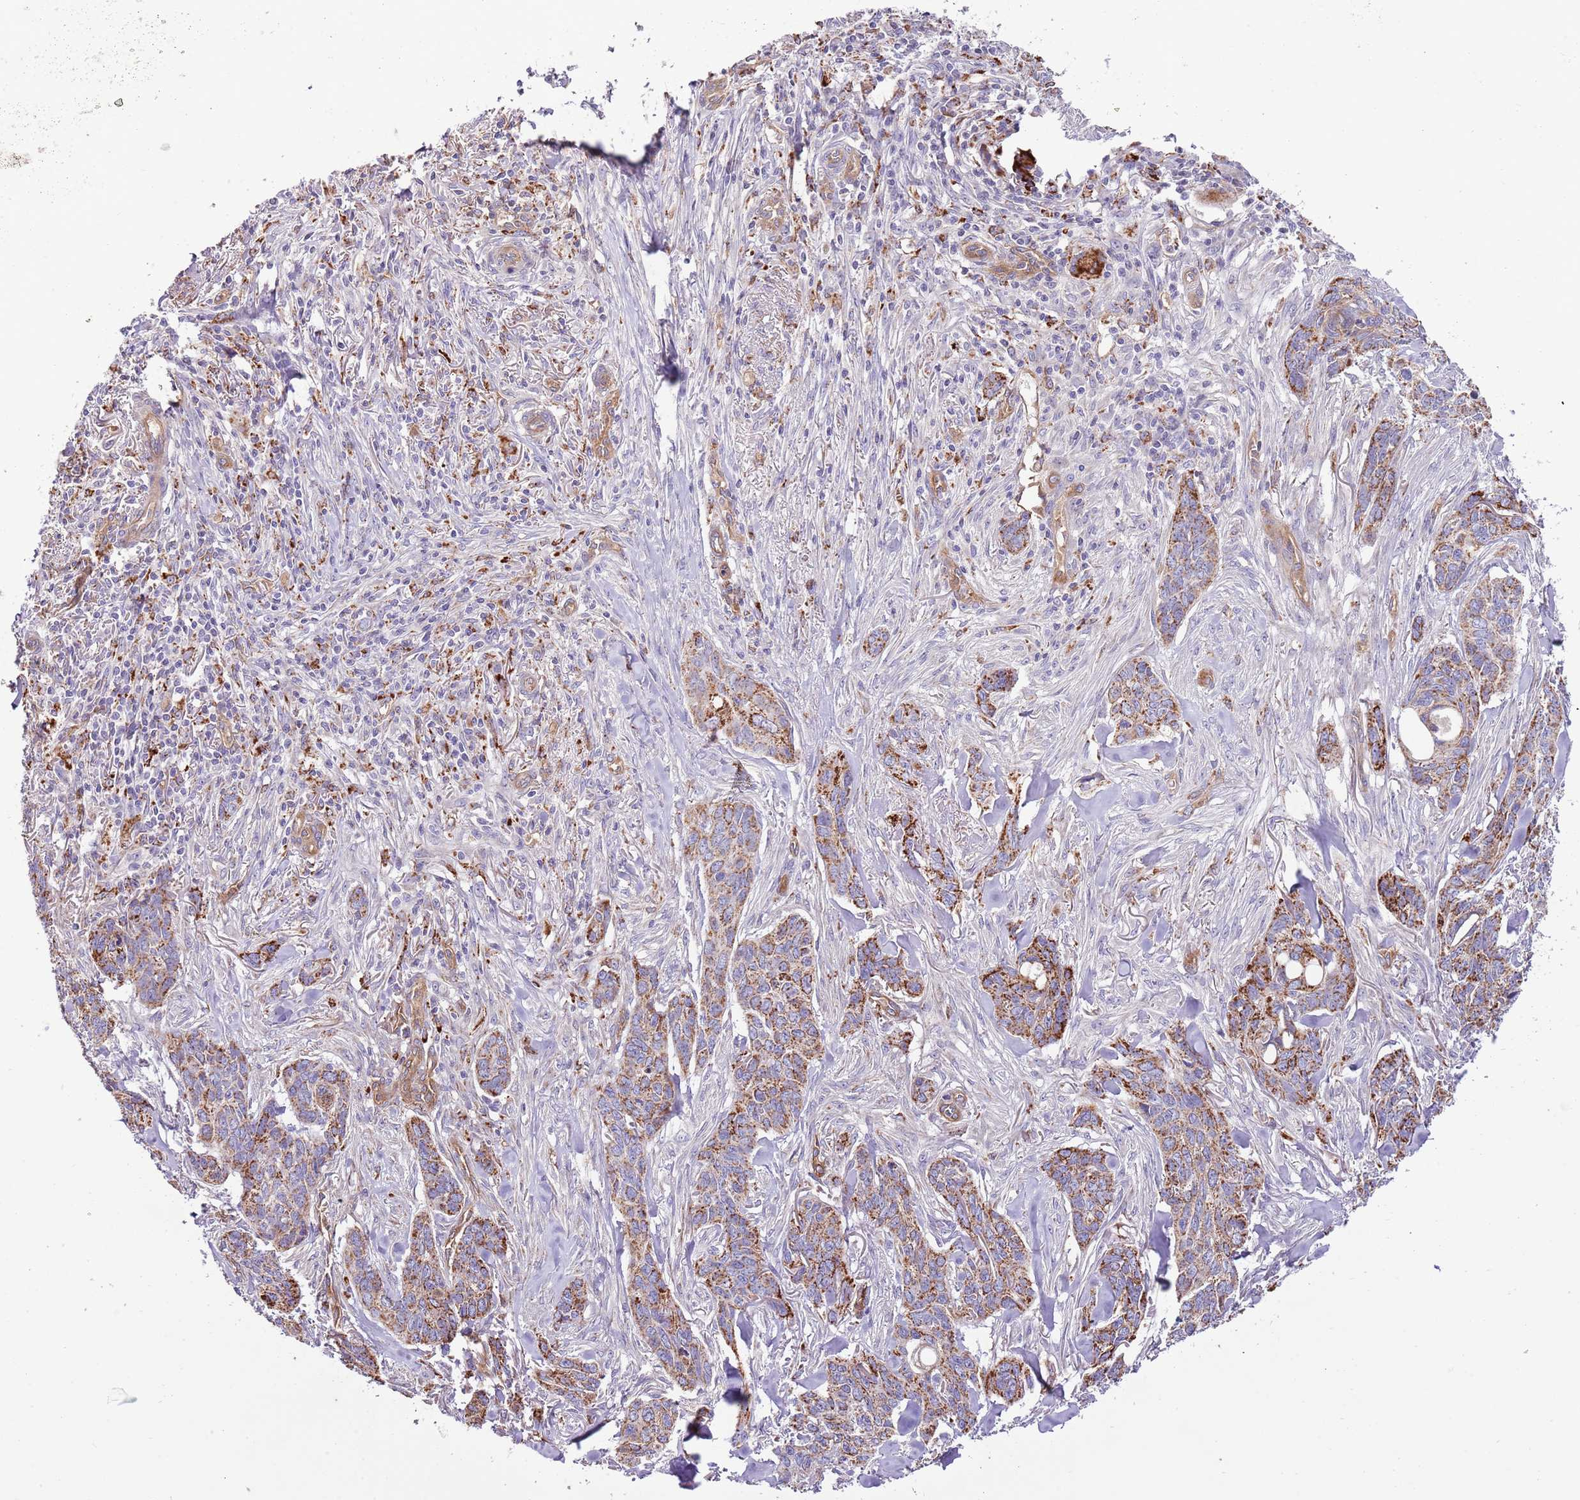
{"staining": {"intensity": "moderate", "quantity": ">75%", "location": "cytoplasmic/membranous"}, "tissue": "skin cancer", "cell_type": "Tumor cells", "image_type": "cancer", "snomed": [{"axis": "morphology", "description": "Basal cell carcinoma"}, {"axis": "topography", "description": "Skin"}], "caption": "Skin cancer stained for a protein displays moderate cytoplasmic/membranous positivity in tumor cells. The staining is performed using DAB brown chromogen to label protein expression. The nuclei are counter-stained blue using hematoxylin.", "gene": "DOCK6", "patient": {"sex": "male", "age": 86}}